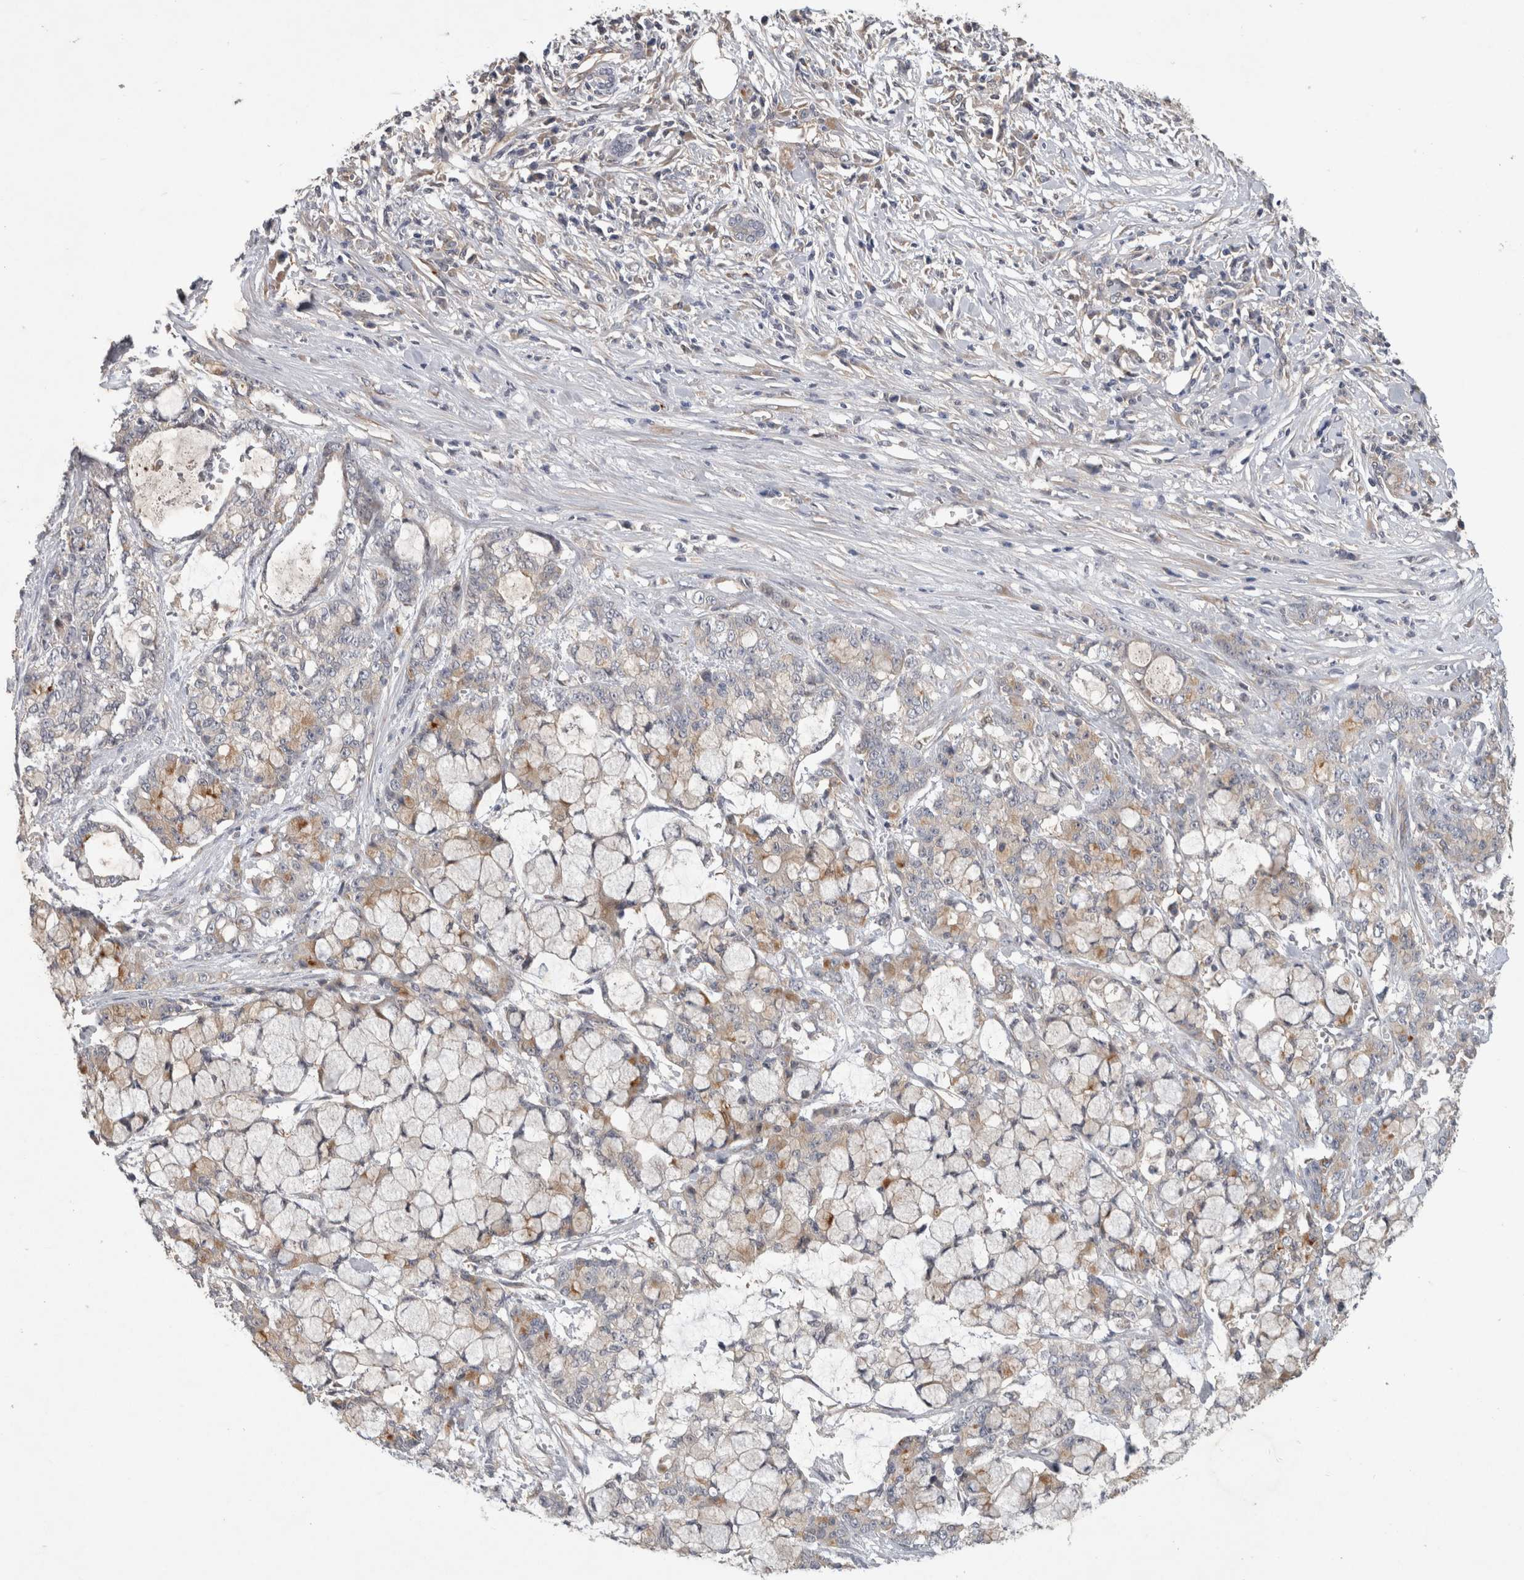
{"staining": {"intensity": "weak", "quantity": "<25%", "location": "cytoplasmic/membranous"}, "tissue": "pancreatic cancer", "cell_type": "Tumor cells", "image_type": "cancer", "snomed": [{"axis": "morphology", "description": "Adenocarcinoma, NOS"}, {"axis": "topography", "description": "Pancreas"}], "caption": "Histopathology image shows no protein staining in tumor cells of pancreatic cancer (adenocarcinoma) tissue.", "gene": "ANKFY1", "patient": {"sex": "female", "age": 73}}